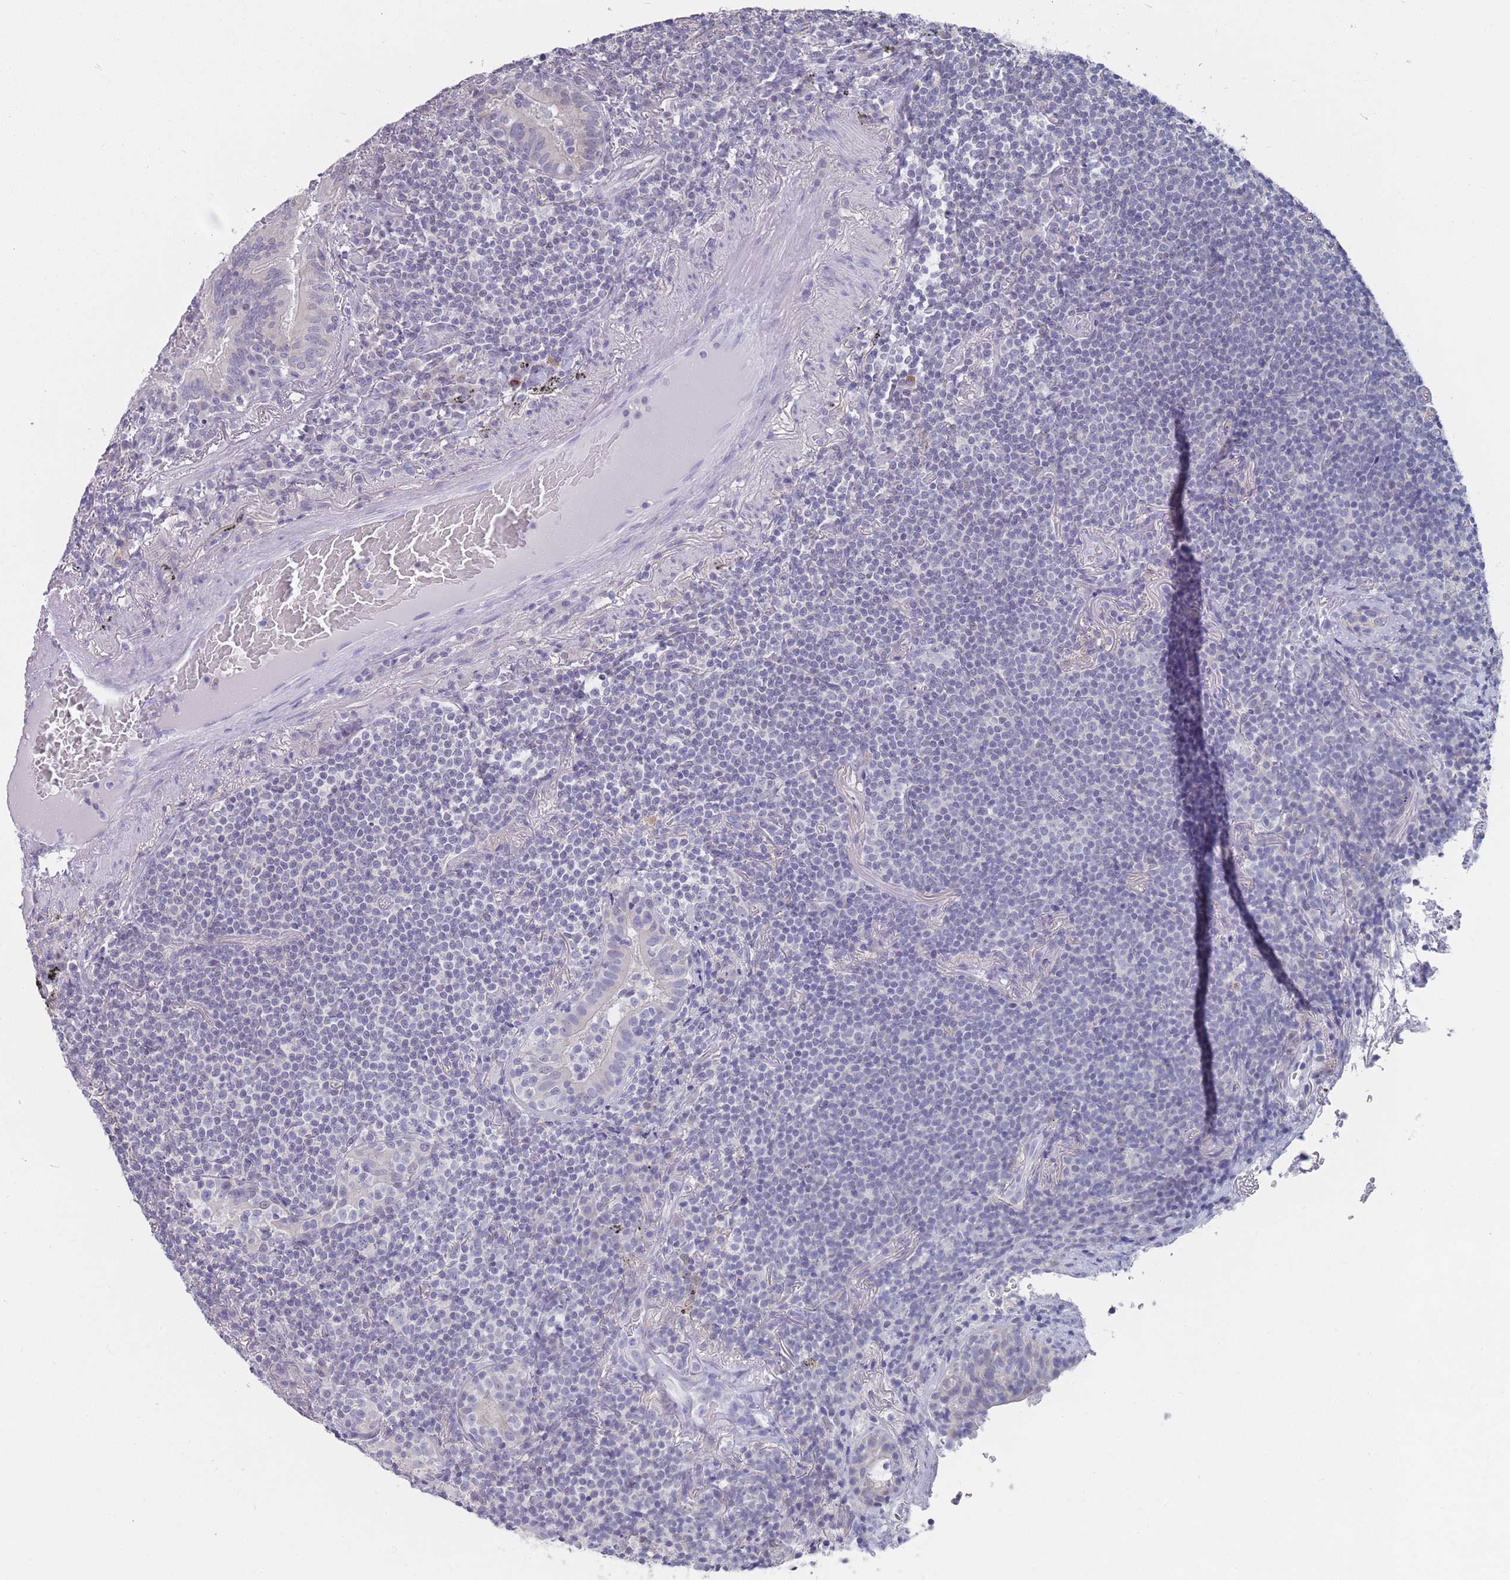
{"staining": {"intensity": "negative", "quantity": "none", "location": "none"}, "tissue": "lymphoma", "cell_type": "Tumor cells", "image_type": "cancer", "snomed": [{"axis": "morphology", "description": "Malignant lymphoma, non-Hodgkin's type, Low grade"}, {"axis": "topography", "description": "Lung"}], "caption": "High power microscopy photomicrograph of an immunohistochemistry (IHC) image of lymphoma, revealing no significant expression in tumor cells.", "gene": "CYP51A1", "patient": {"sex": "female", "age": 71}}